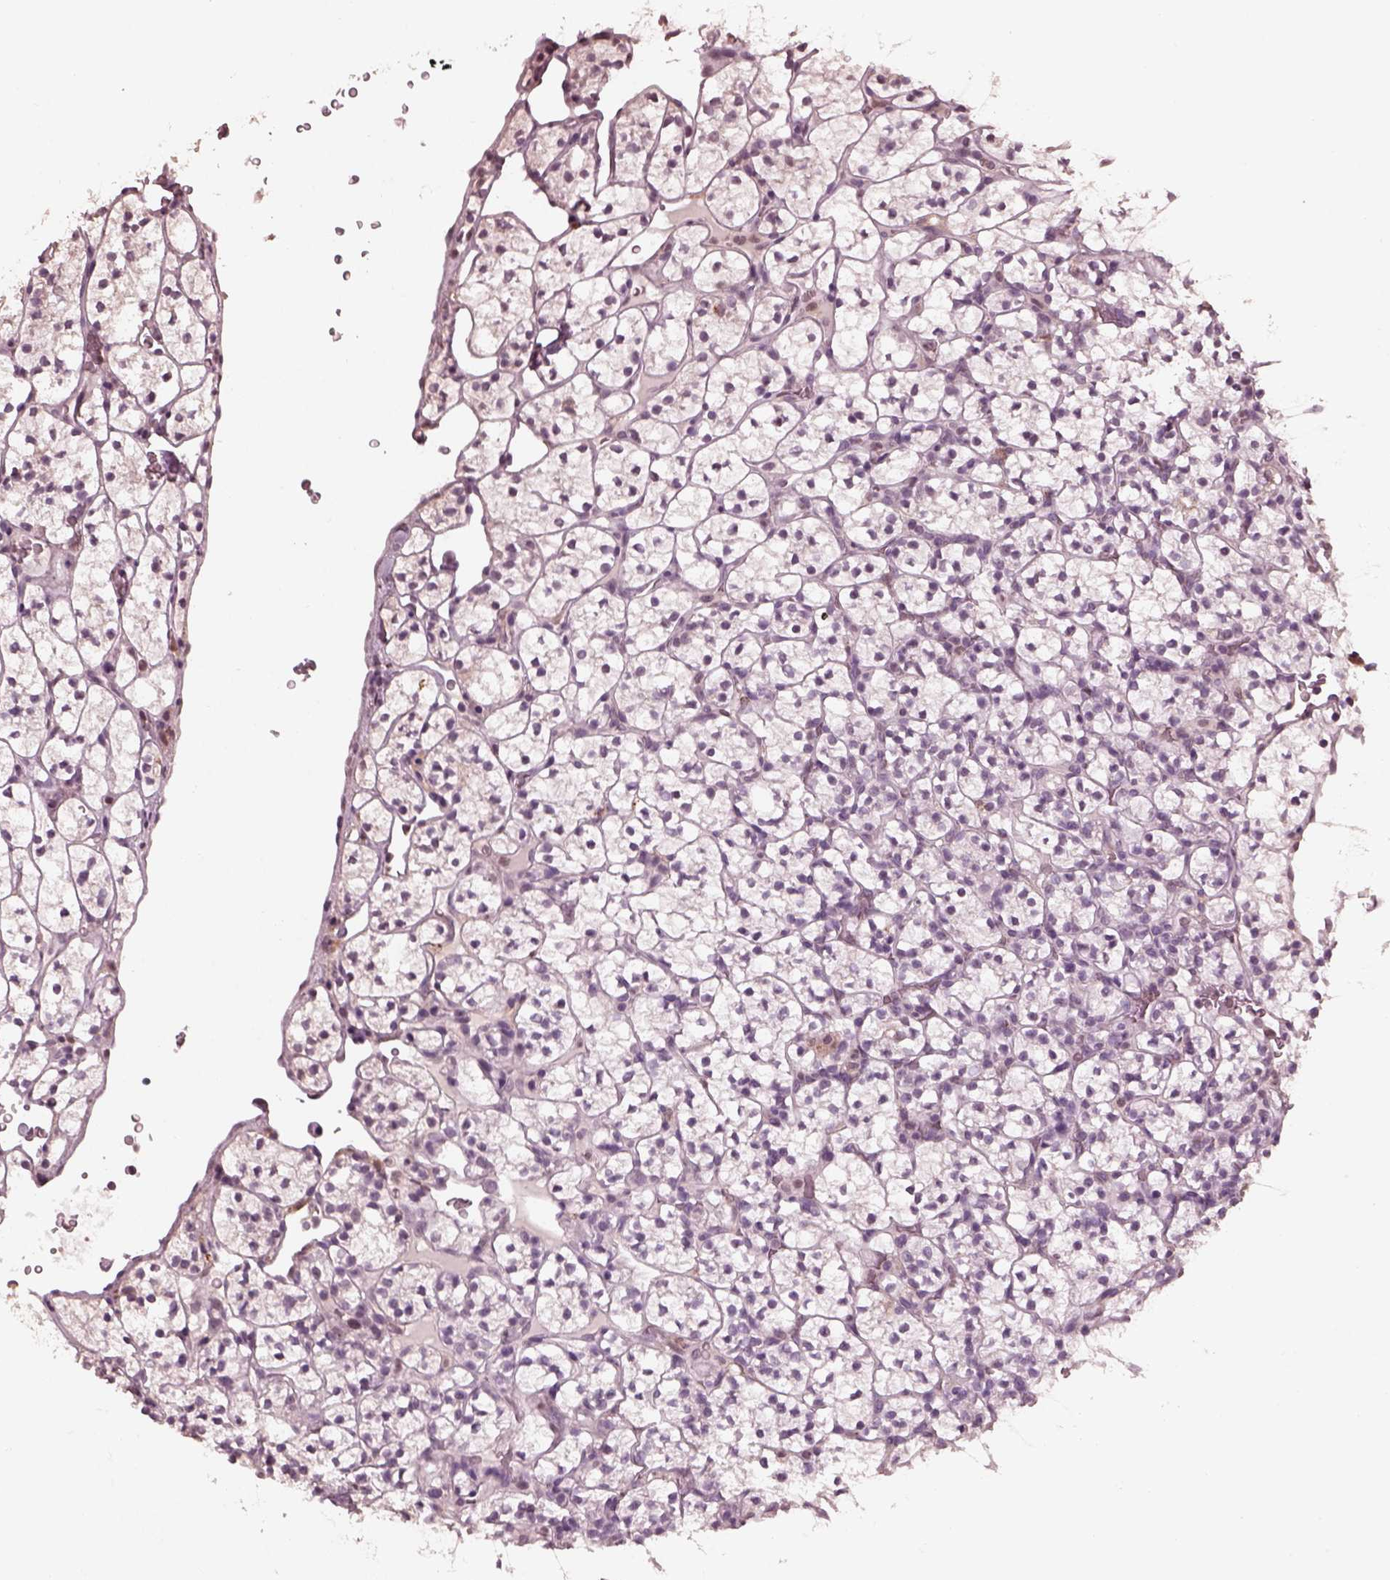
{"staining": {"intensity": "negative", "quantity": "none", "location": "none"}, "tissue": "renal cancer", "cell_type": "Tumor cells", "image_type": "cancer", "snomed": [{"axis": "morphology", "description": "Adenocarcinoma, NOS"}, {"axis": "topography", "description": "Kidney"}], "caption": "Immunohistochemistry (IHC) of adenocarcinoma (renal) shows no expression in tumor cells.", "gene": "TSKS", "patient": {"sex": "female", "age": 89}}